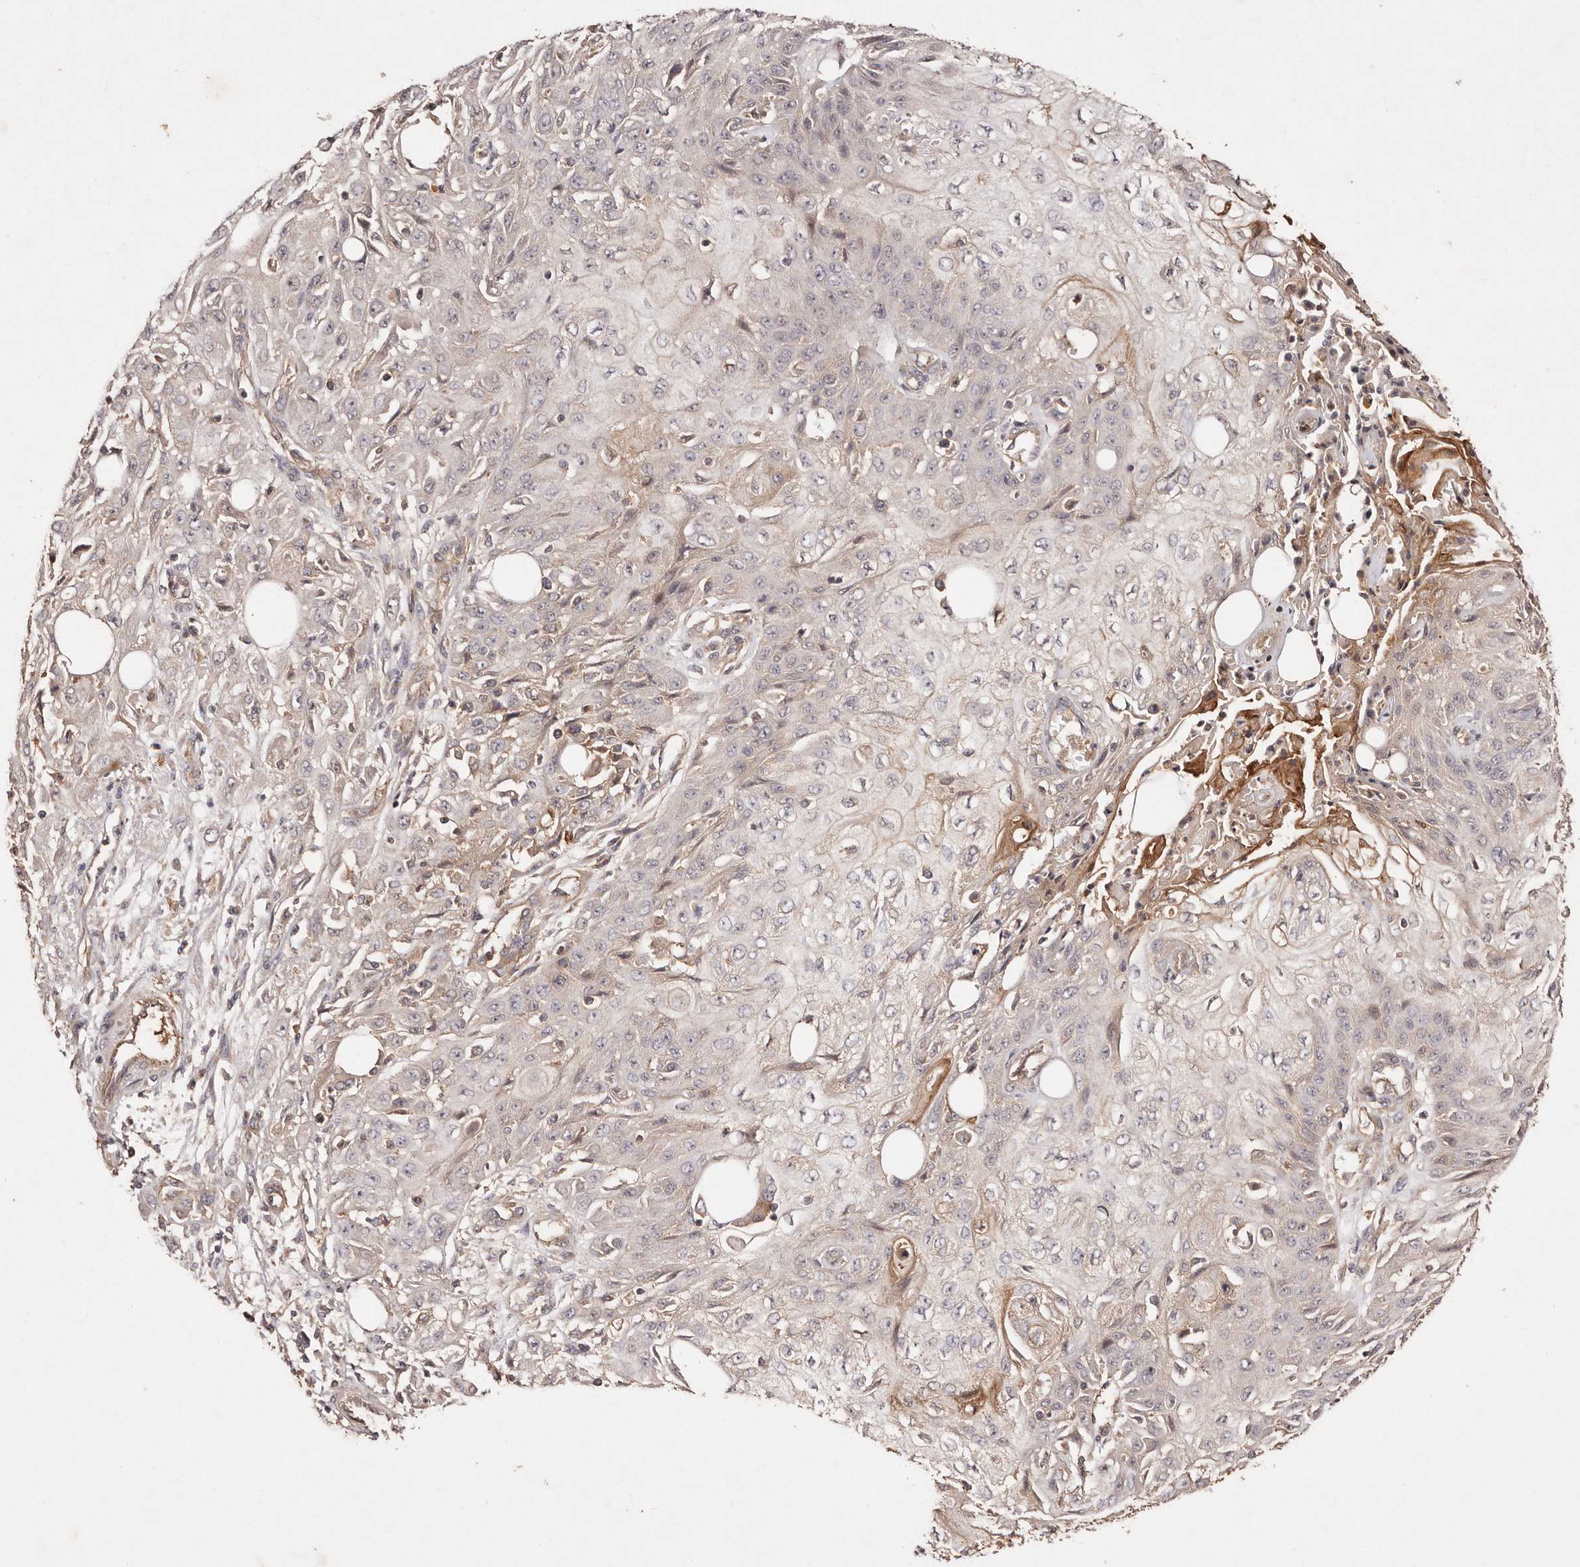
{"staining": {"intensity": "negative", "quantity": "none", "location": "none"}, "tissue": "skin cancer", "cell_type": "Tumor cells", "image_type": "cancer", "snomed": [{"axis": "morphology", "description": "Squamous cell carcinoma, NOS"}, {"axis": "morphology", "description": "Squamous cell carcinoma, metastatic, NOS"}, {"axis": "topography", "description": "Skin"}, {"axis": "topography", "description": "Lymph node"}], "caption": "IHC of human skin cancer (metastatic squamous cell carcinoma) exhibits no staining in tumor cells. (Brightfield microscopy of DAB immunohistochemistry at high magnification).", "gene": "CCL14", "patient": {"sex": "male", "age": 75}}